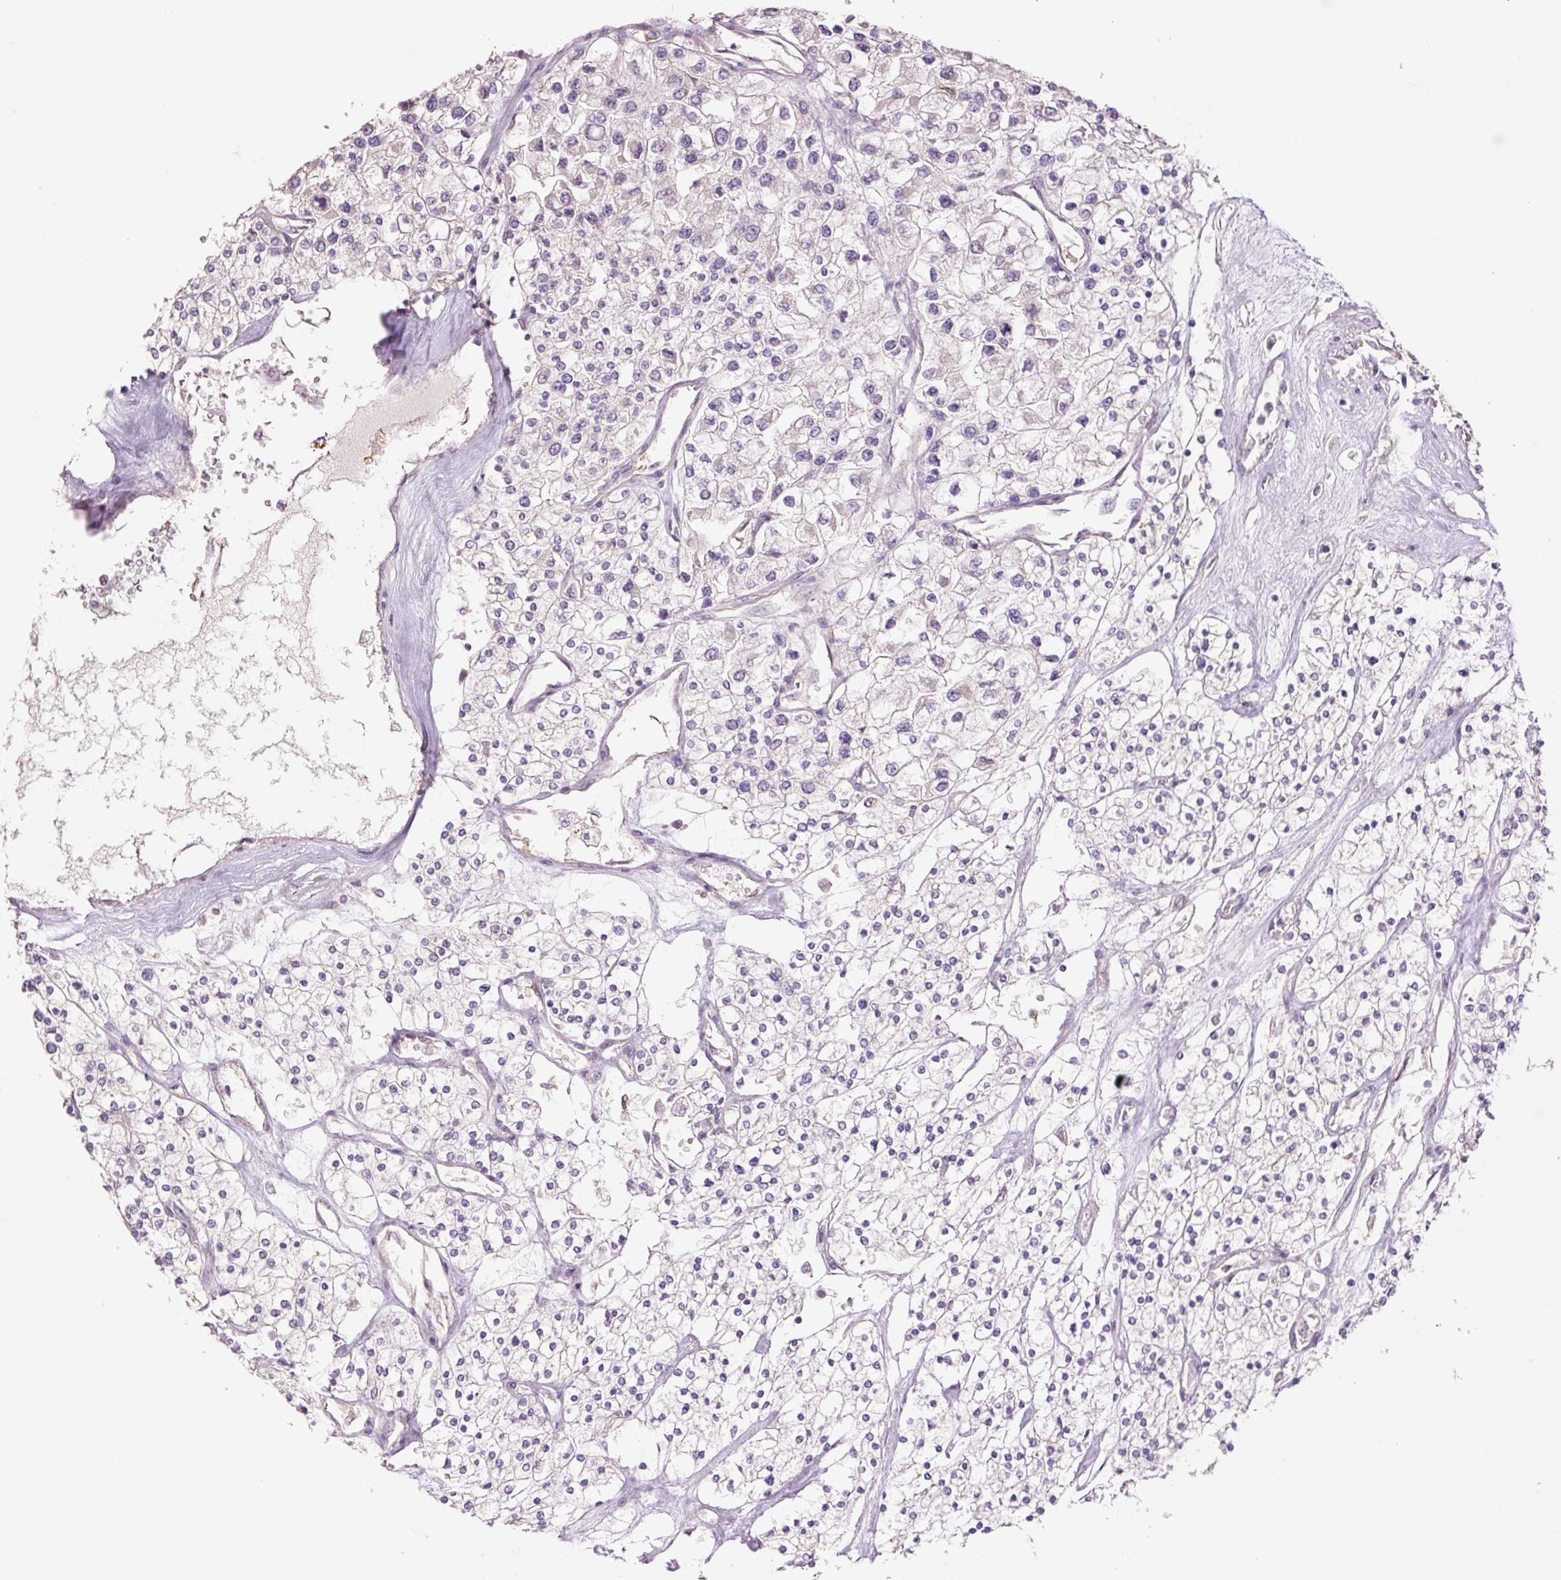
{"staining": {"intensity": "negative", "quantity": "none", "location": "none"}, "tissue": "renal cancer", "cell_type": "Tumor cells", "image_type": "cancer", "snomed": [{"axis": "morphology", "description": "Adenocarcinoma, NOS"}, {"axis": "topography", "description": "Kidney"}], "caption": "Tumor cells are negative for brown protein staining in renal cancer (adenocarcinoma).", "gene": "SLC1A4", "patient": {"sex": "male", "age": 80}}